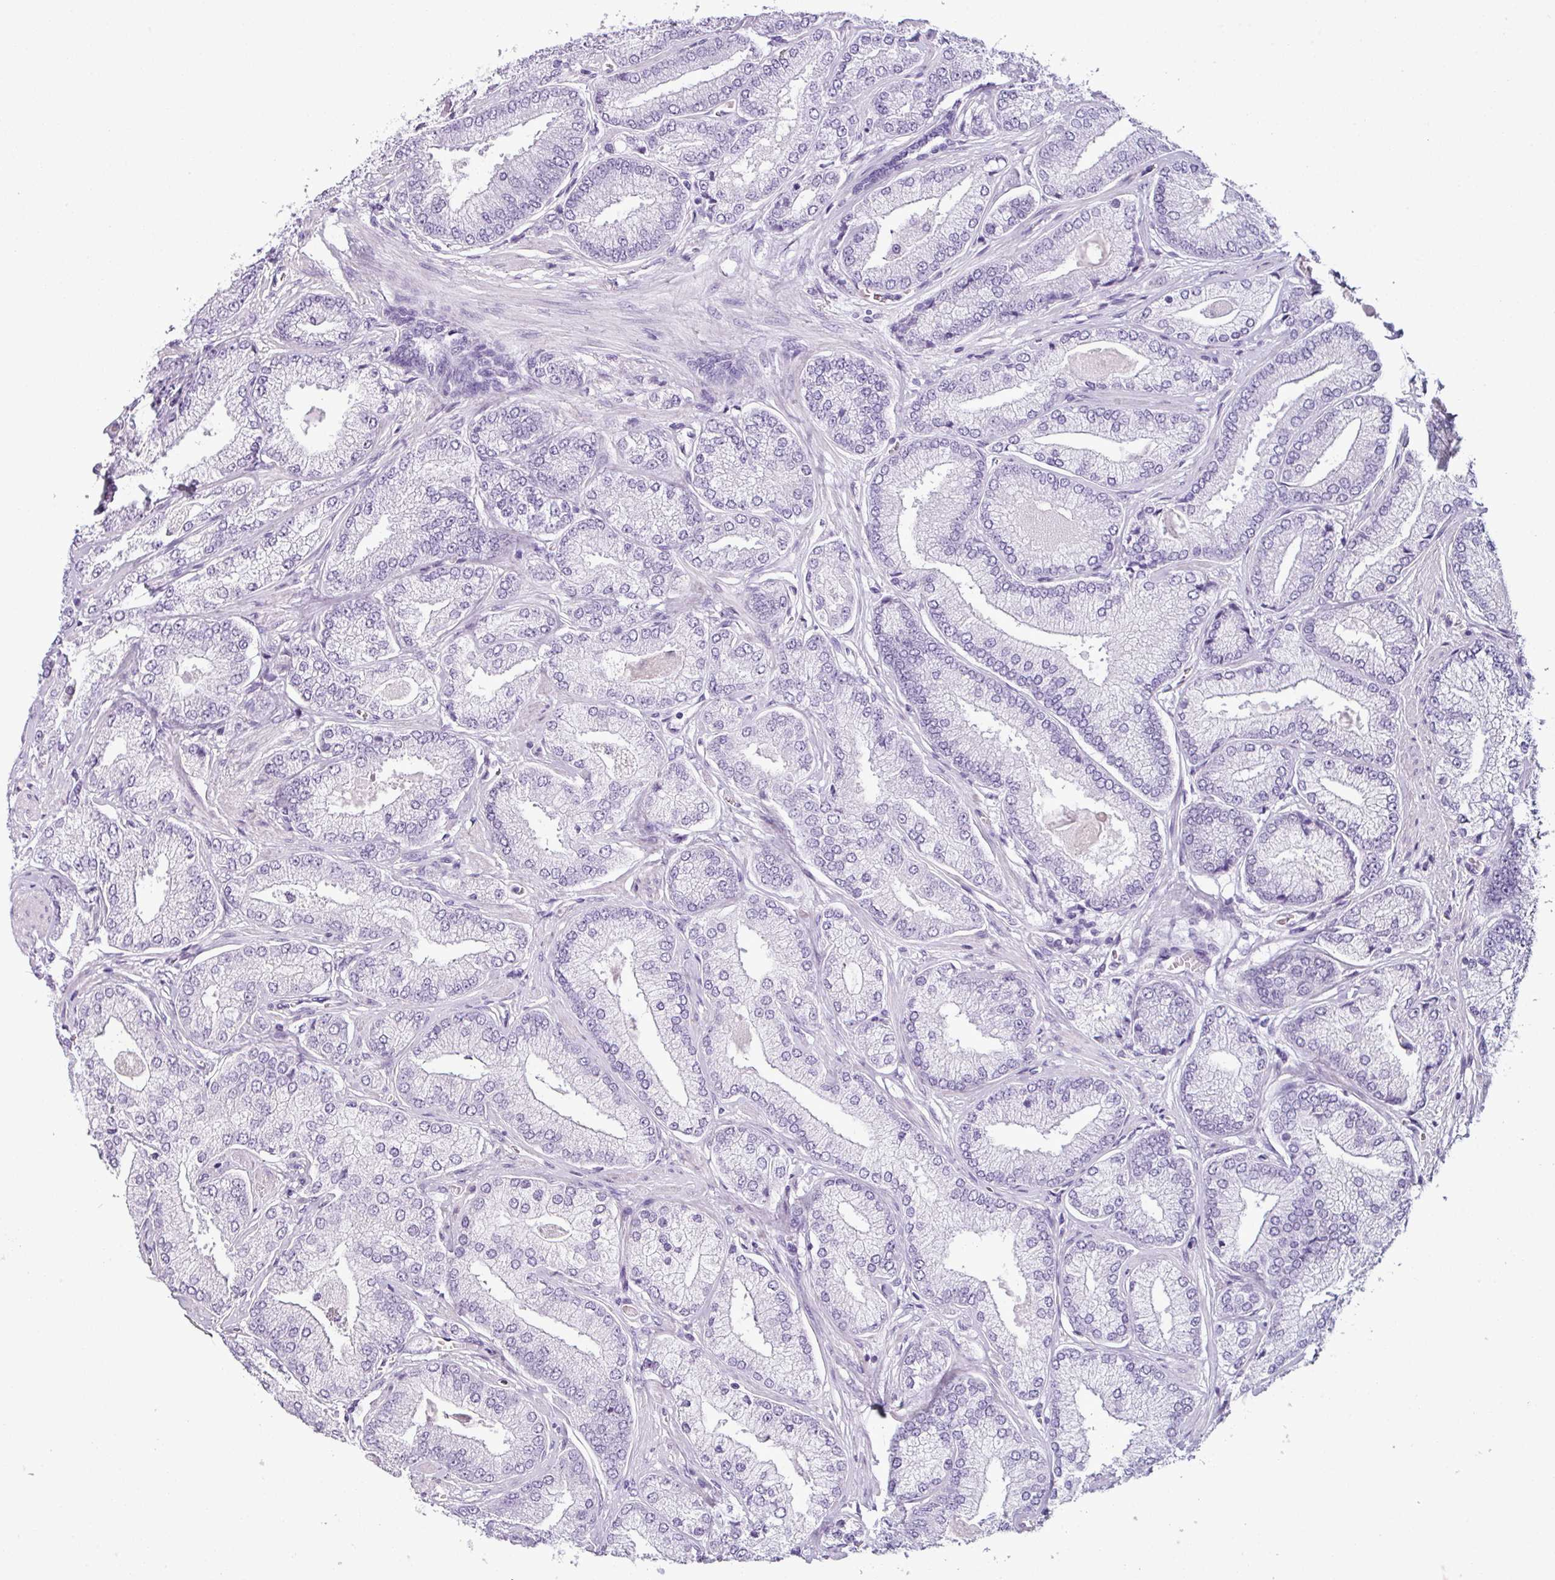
{"staining": {"intensity": "negative", "quantity": "none", "location": "none"}, "tissue": "prostate cancer", "cell_type": "Tumor cells", "image_type": "cancer", "snomed": [{"axis": "morphology", "description": "Adenocarcinoma, High grade"}, {"axis": "topography", "description": "Prostate"}], "caption": "Immunohistochemical staining of human prostate adenocarcinoma (high-grade) reveals no significant expression in tumor cells.", "gene": "SCT", "patient": {"sex": "male", "age": 68}}